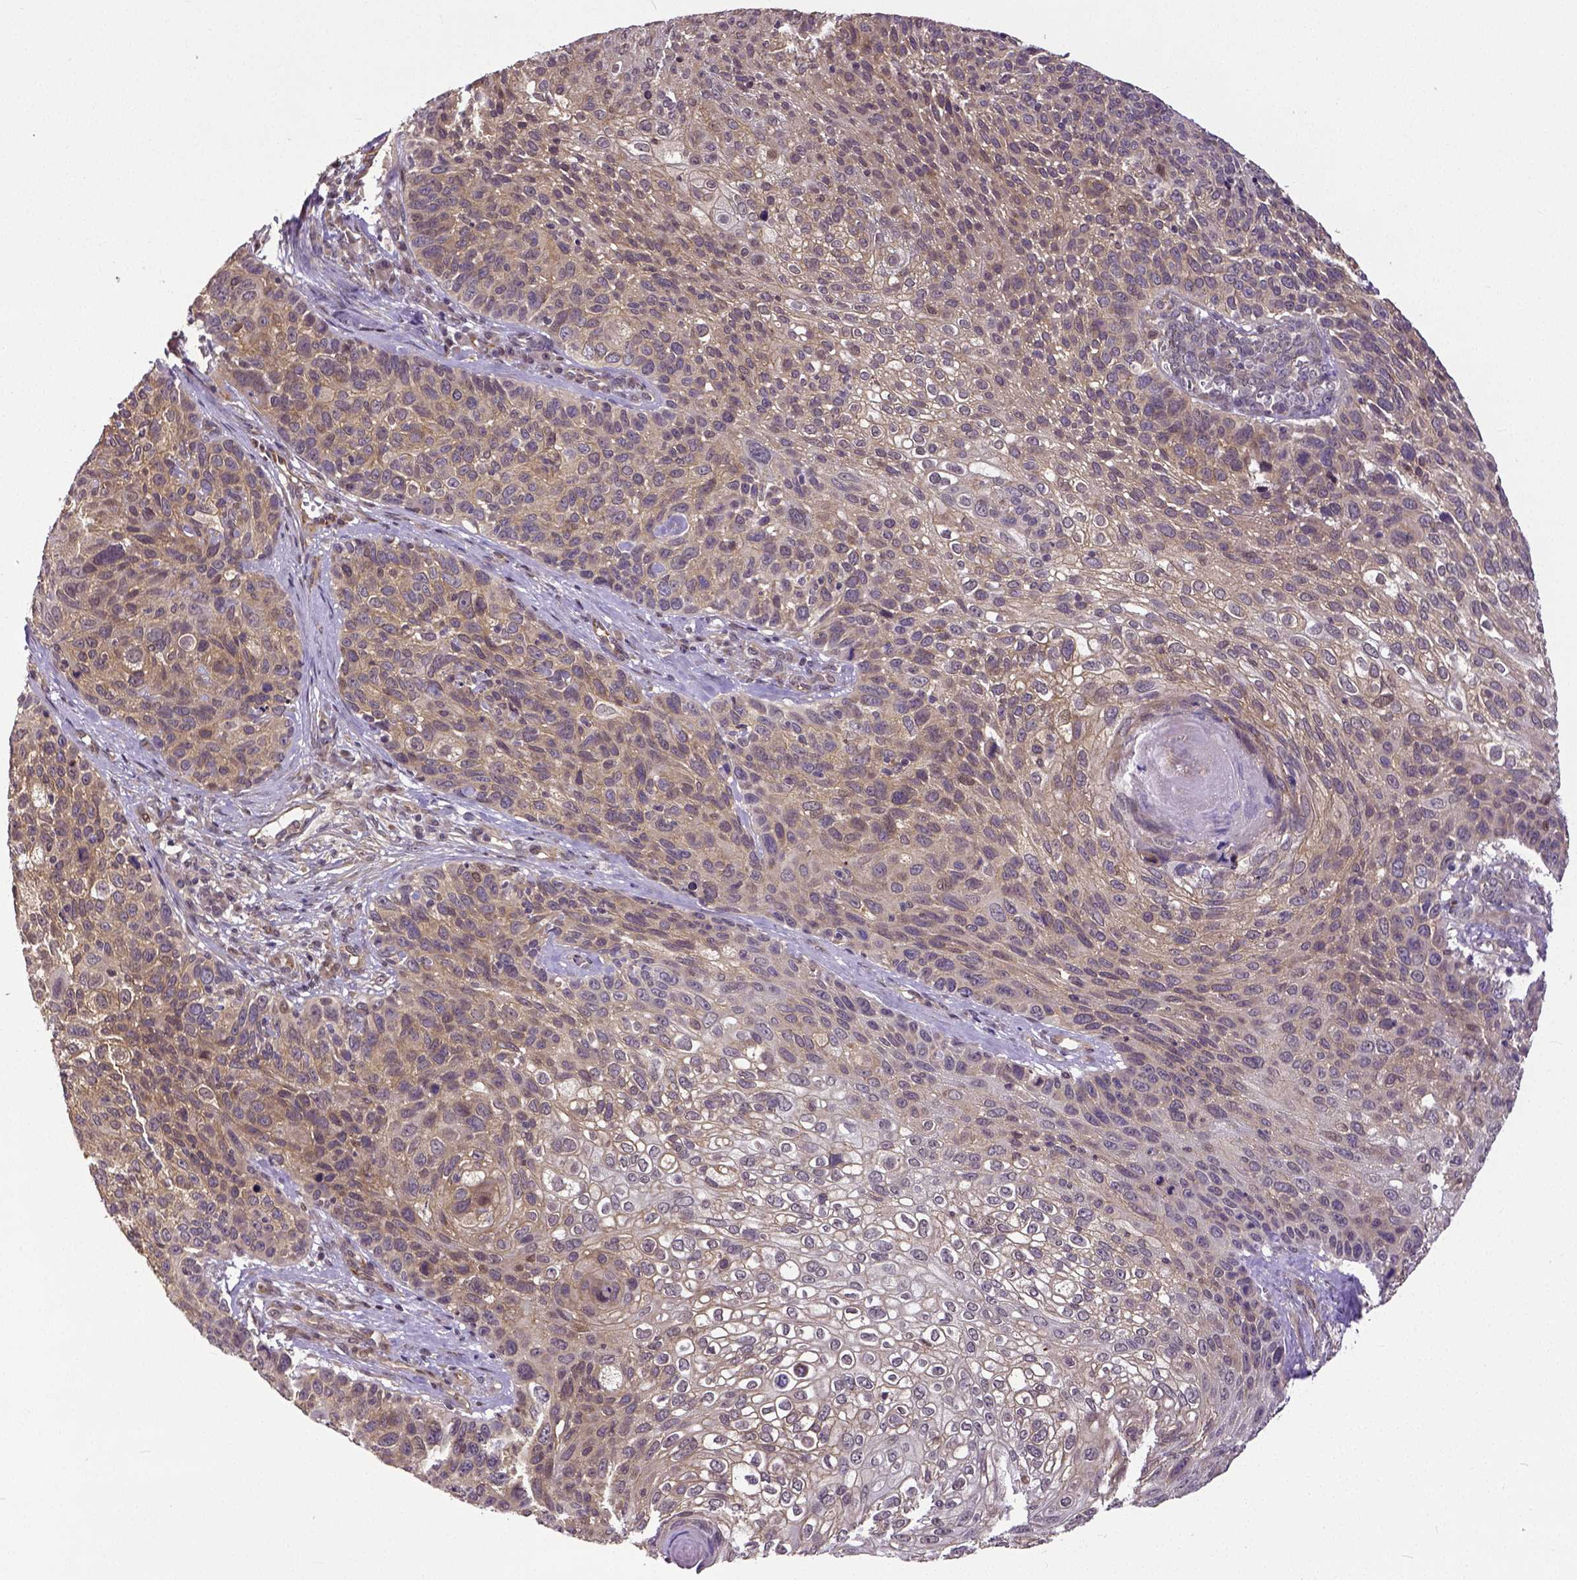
{"staining": {"intensity": "weak", "quantity": ">75%", "location": "cytoplasmic/membranous"}, "tissue": "skin cancer", "cell_type": "Tumor cells", "image_type": "cancer", "snomed": [{"axis": "morphology", "description": "Squamous cell carcinoma, NOS"}, {"axis": "topography", "description": "Skin"}], "caption": "A brown stain highlights weak cytoplasmic/membranous expression of a protein in skin squamous cell carcinoma tumor cells.", "gene": "DICER1", "patient": {"sex": "male", "age": 92}}